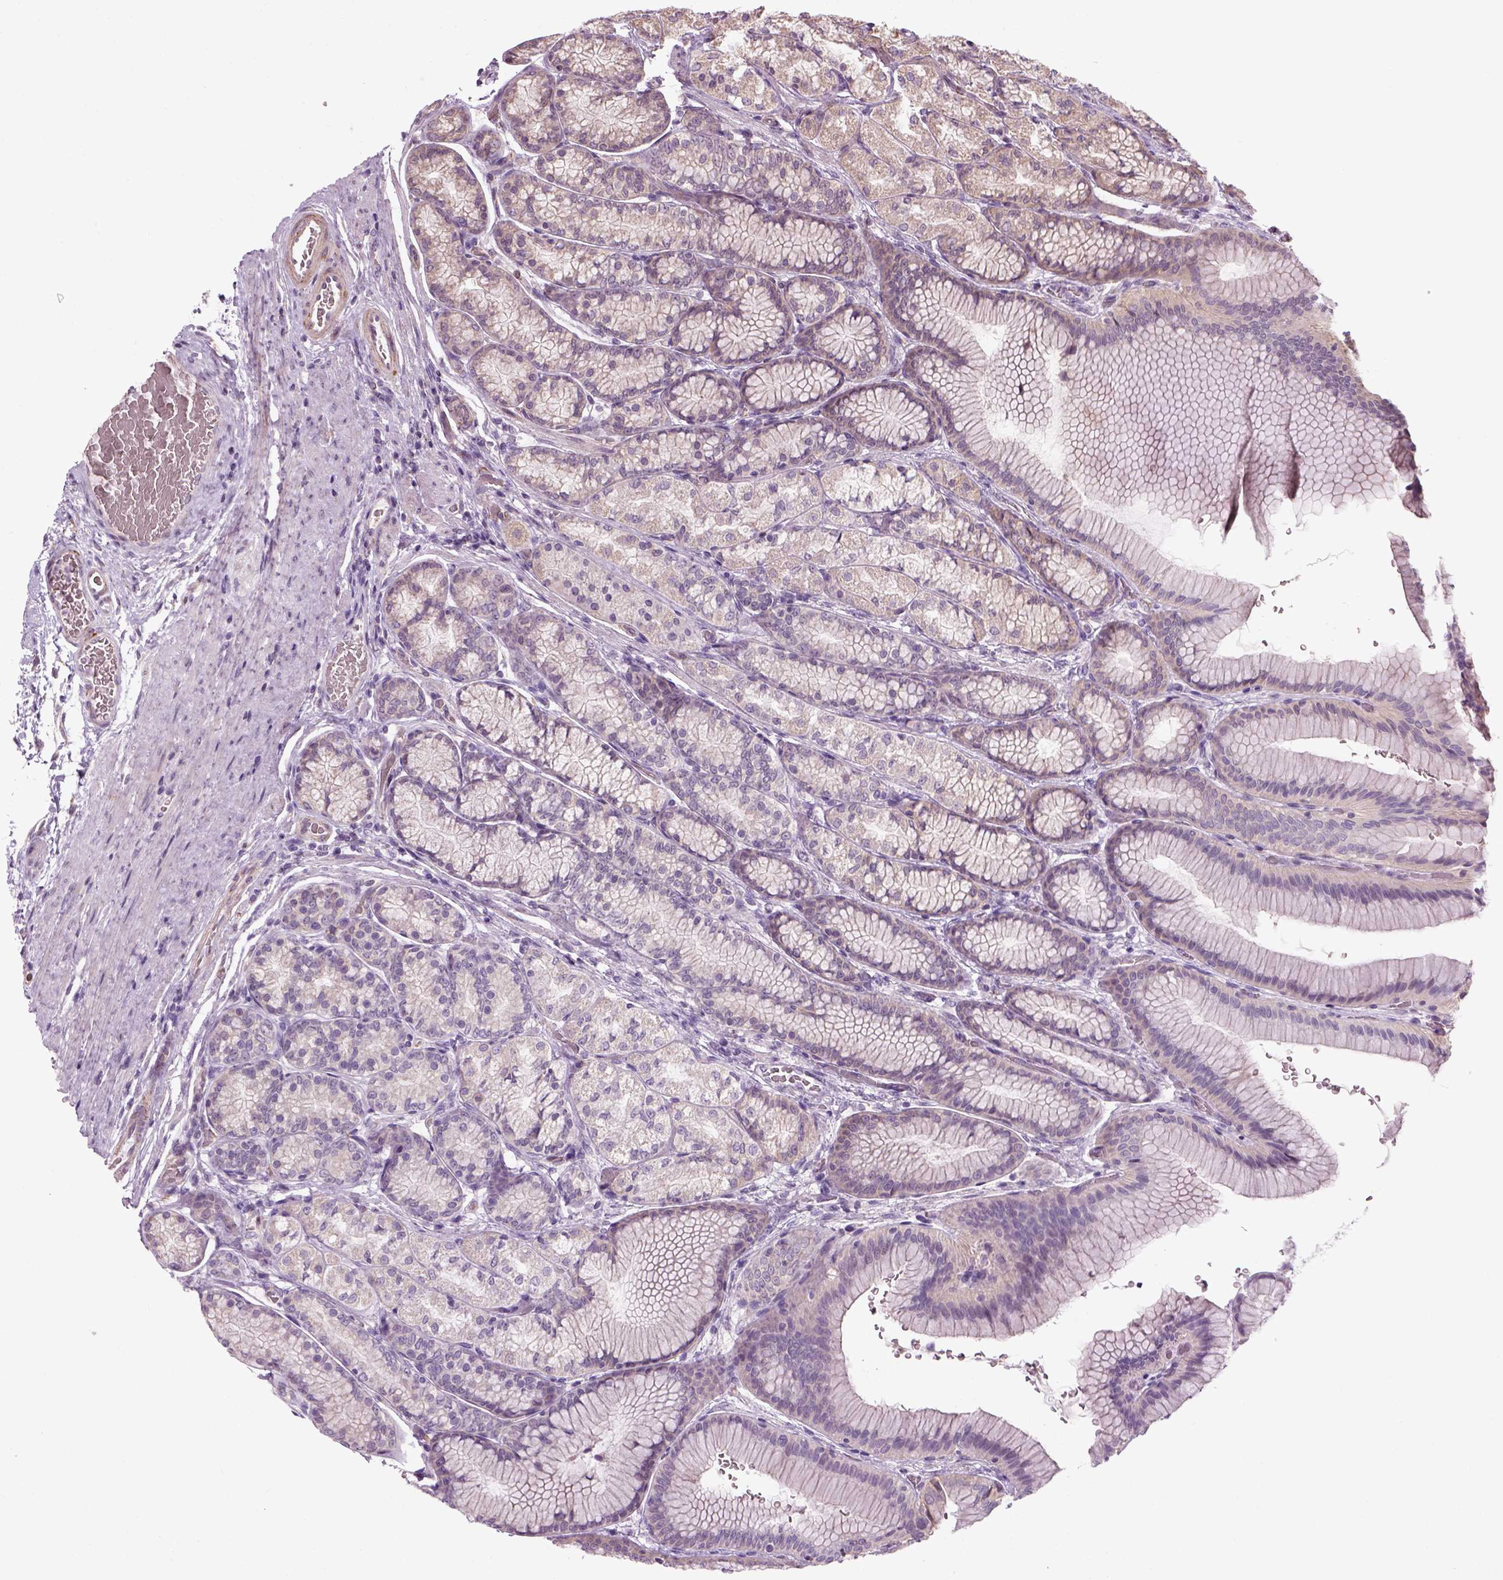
{"staining": {"intensity": "weak", "quantity": "<25%", "location": "cytoplasmic/membranous"}, "tissue": "stomach", "cell_type": "Glandular cells", "image_type": "normal", "snomed": [{"axis": "morphology", "description": "Normal tissue, NOS"}, {"axis": "morphology", "description": "Adenocarcinoma, NOS"}, {"axis": "morphology", "description": "Adenocarcinoma, High grade"}, {"axis": "topography", "description": "Stomach, upper"}, {"axis": "topography", "description": "Stomach"}], "caption": "Benign stomach was stained to show a protein in brown. There is no significant expression in glandular cells.", "gene": "XK", "patient": {"sex": "female", "age": 65}}